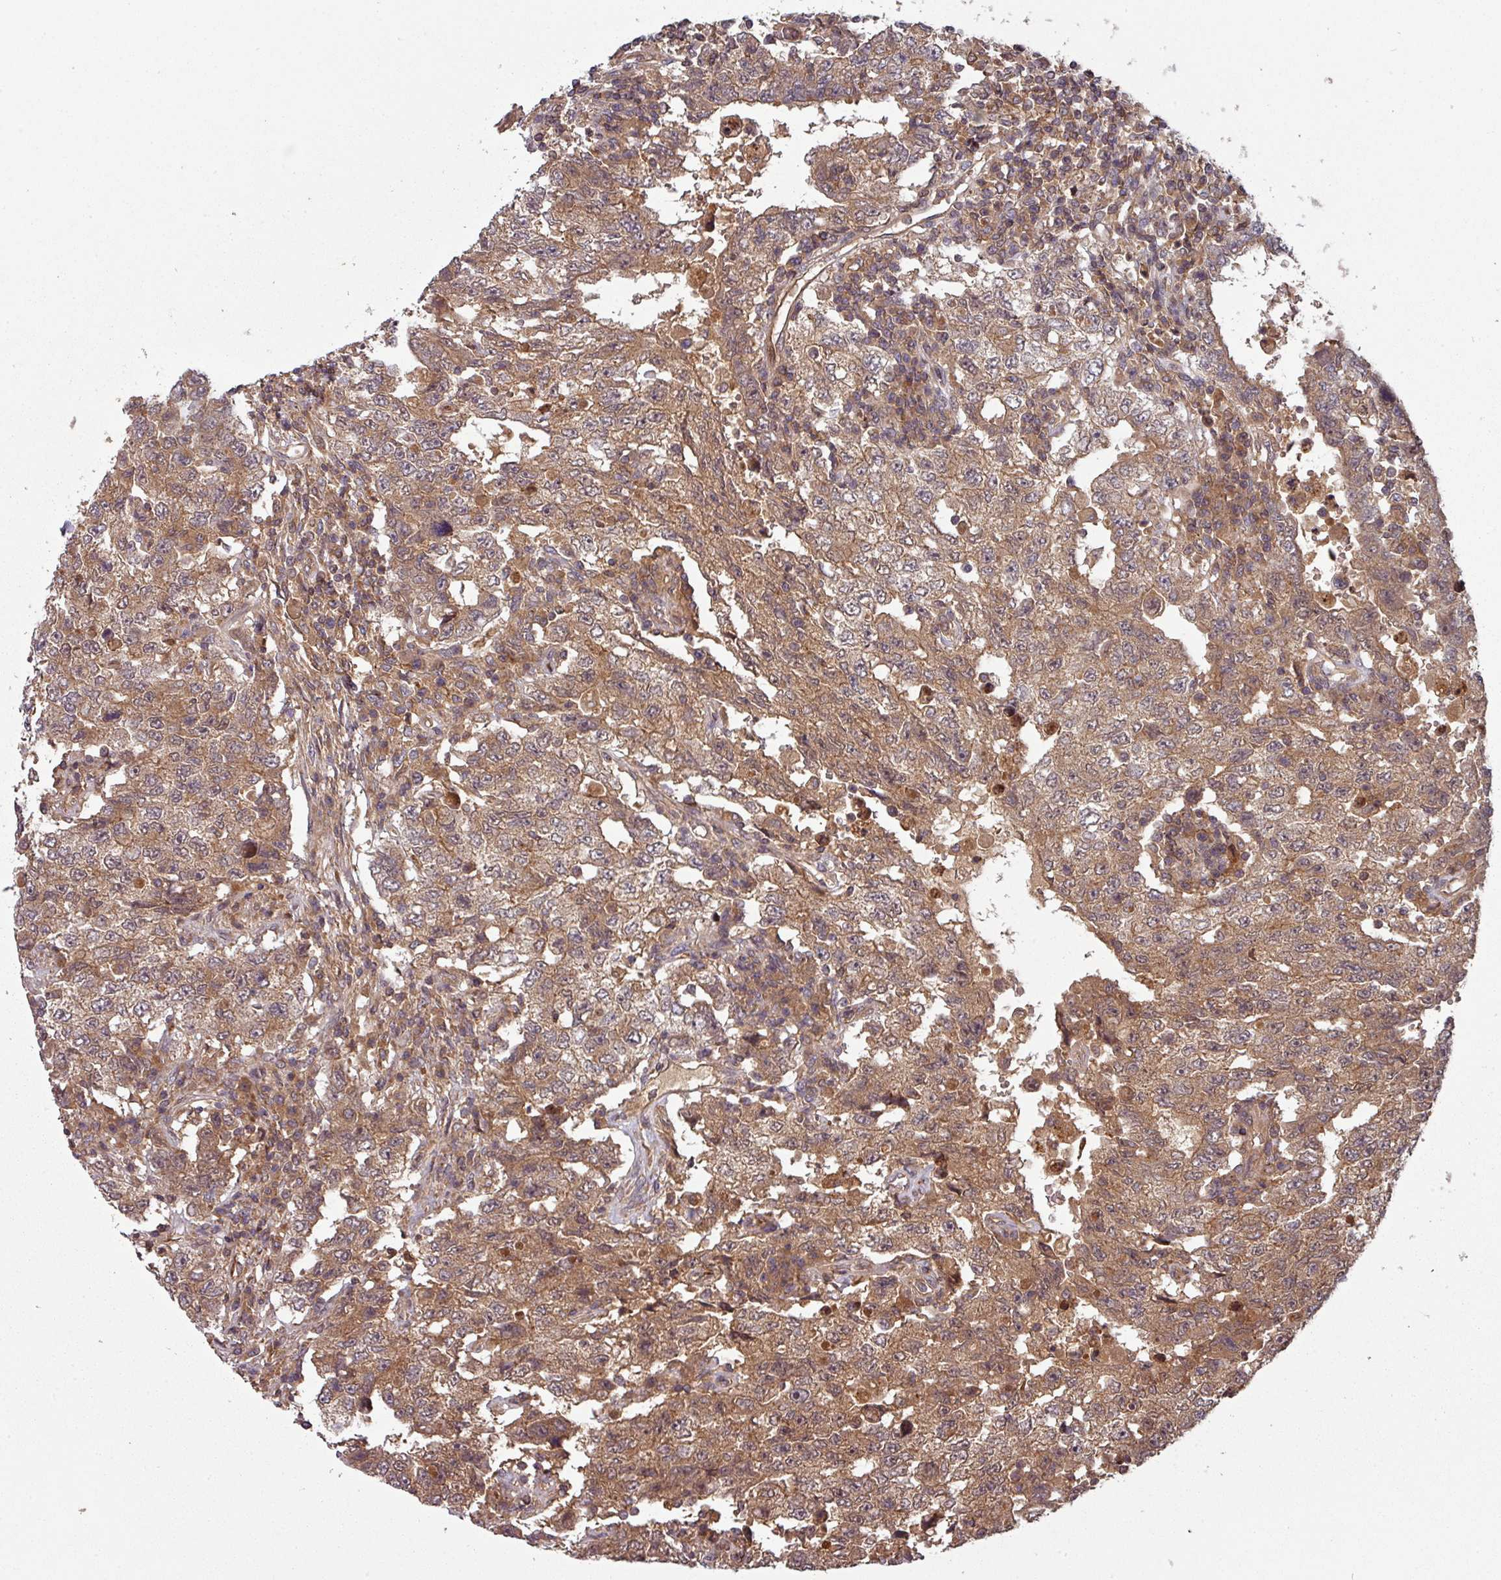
{"staining": {"intensity": "weak", "quantity": ">75%", "location": "cytoplasmic/membranous"}, "tissue": "testis cancer", "cell_type": "Tumor cells", "image_type": "cancer", "snomed": [{"axis": "morphology", "description": "Carcinoma, Embryonal, NOS"}, {"axis": "topography", "description": "Testis"}], "caption": "Testis cancer stained with DAB immunohistochemistry exhibits low levels of weak cytoplasmic/membranous positivity in about >75% of tumor cells.", "gene": "GSKIP", "patient": {"sex": "male", "age": 26}}